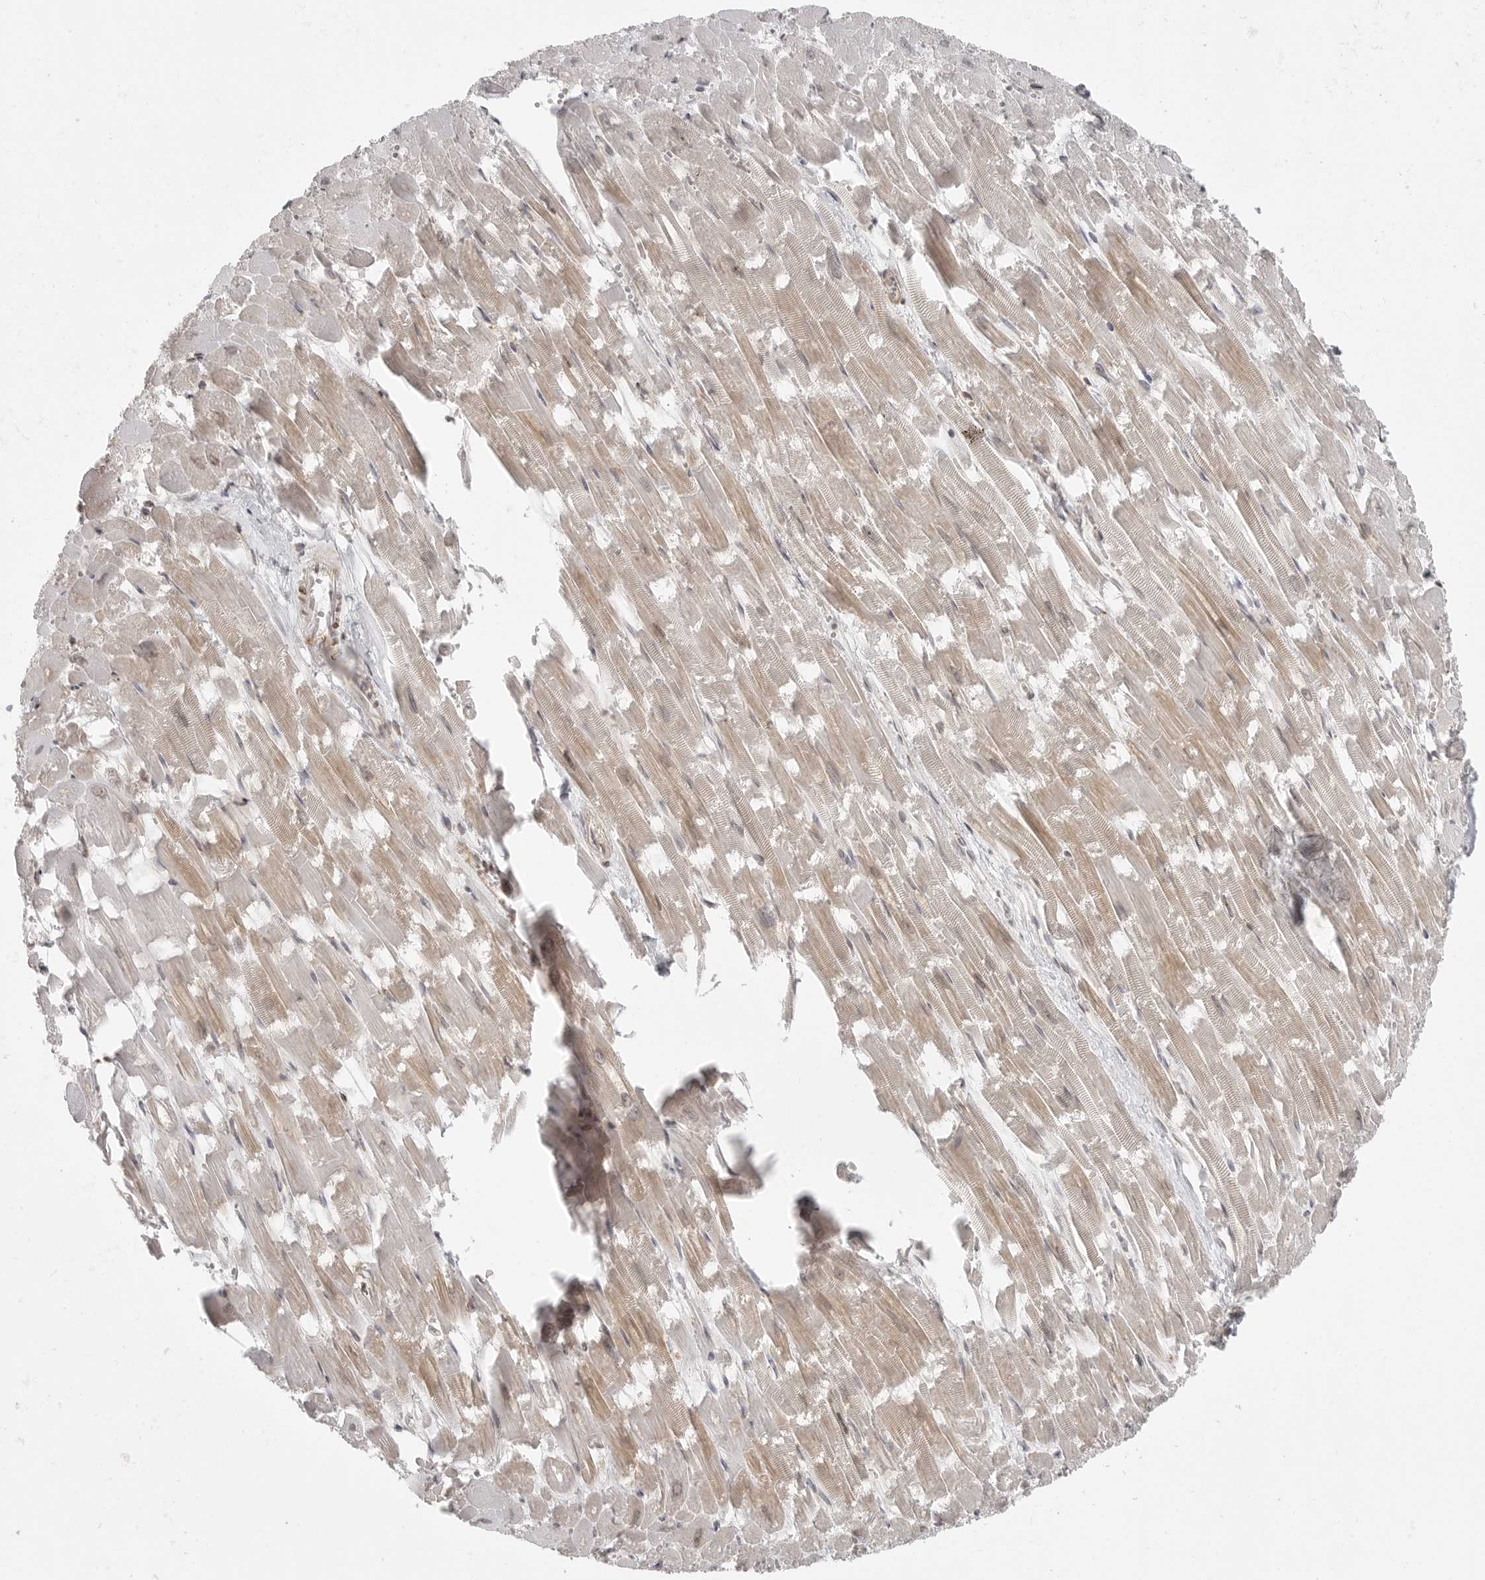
{"staining": {"intensity": "weak", "quantity": "<25%", "location": "cytoplasmic/membranous"}, "tissue": "heart muscle", "cell_type": "Cardiomyocytes", "image_type": "normal", "snomed": [{"axis": "morphology", "description": "Normal tissue, NOS"}, {"axis": "topography", "description": "Heart"}], "caption": "Immunohistochemistry histopathology image of normal heart muscle: heart muscle stained with DAB (3,3'-diaminobenzidine) exhibits no significant protein staining in cardiomyocytes.", "gene": "CERS2", "patient": {"sex": "male", "age": 54}}